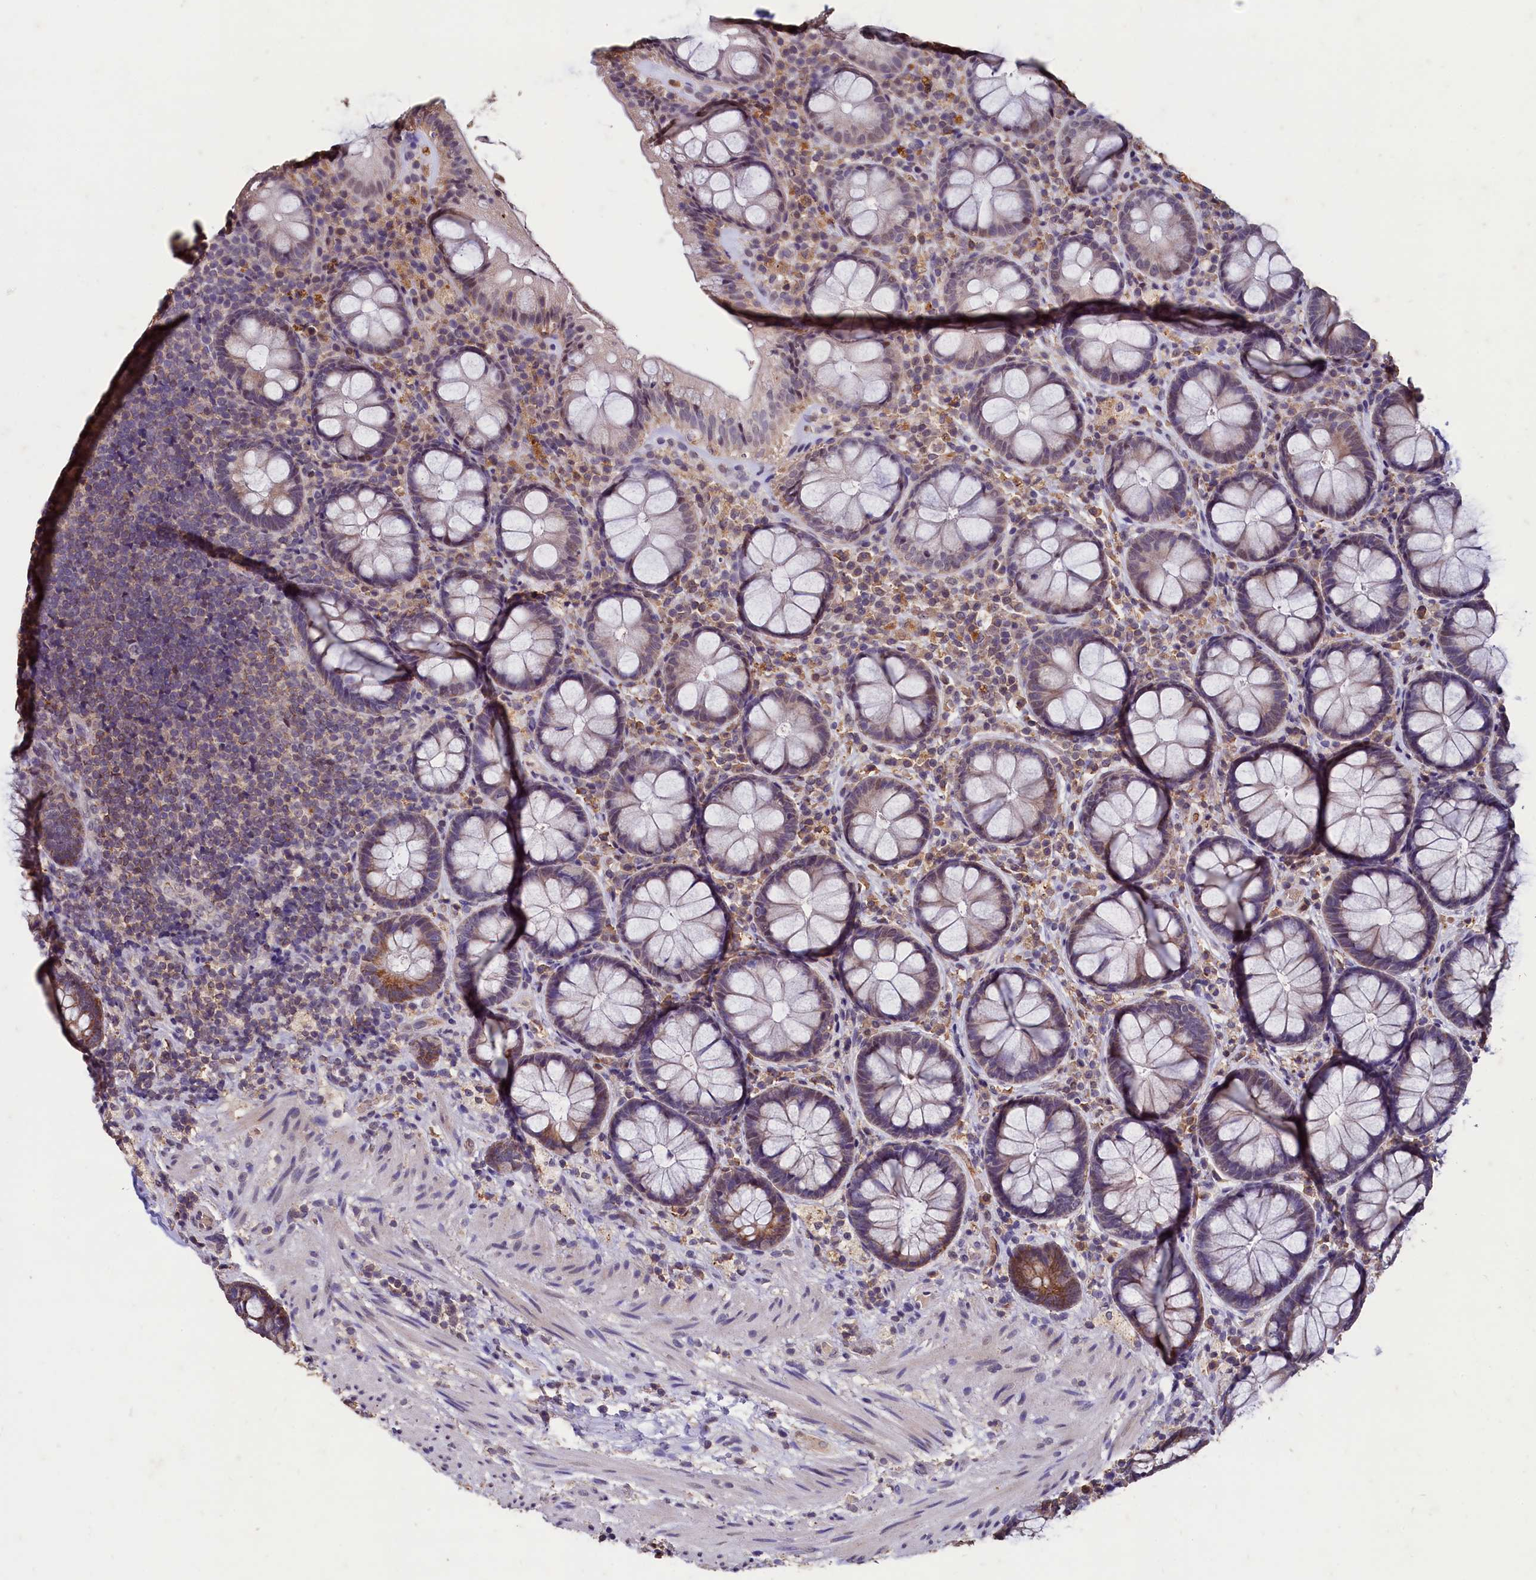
{"staining": {"intensity": "weak", "quantity": "<25%", "location": "cytoplasmic/membranous"}, "tissue": "rectum", "cell_type": "Glandular cells", "image_type": "normal", "snomed": [{"axis": "morphology", "description": "Normal tissue, NOS"}, {"axis": "topography", "description": "Rectum"}], "caption": "This is an immunohistochemistry (IHC) image of unremarkable human rectum. There is no positivity in glandular cells.", "gene": "CSTPP1", "patient": {"sex": "male", "age": 83}}